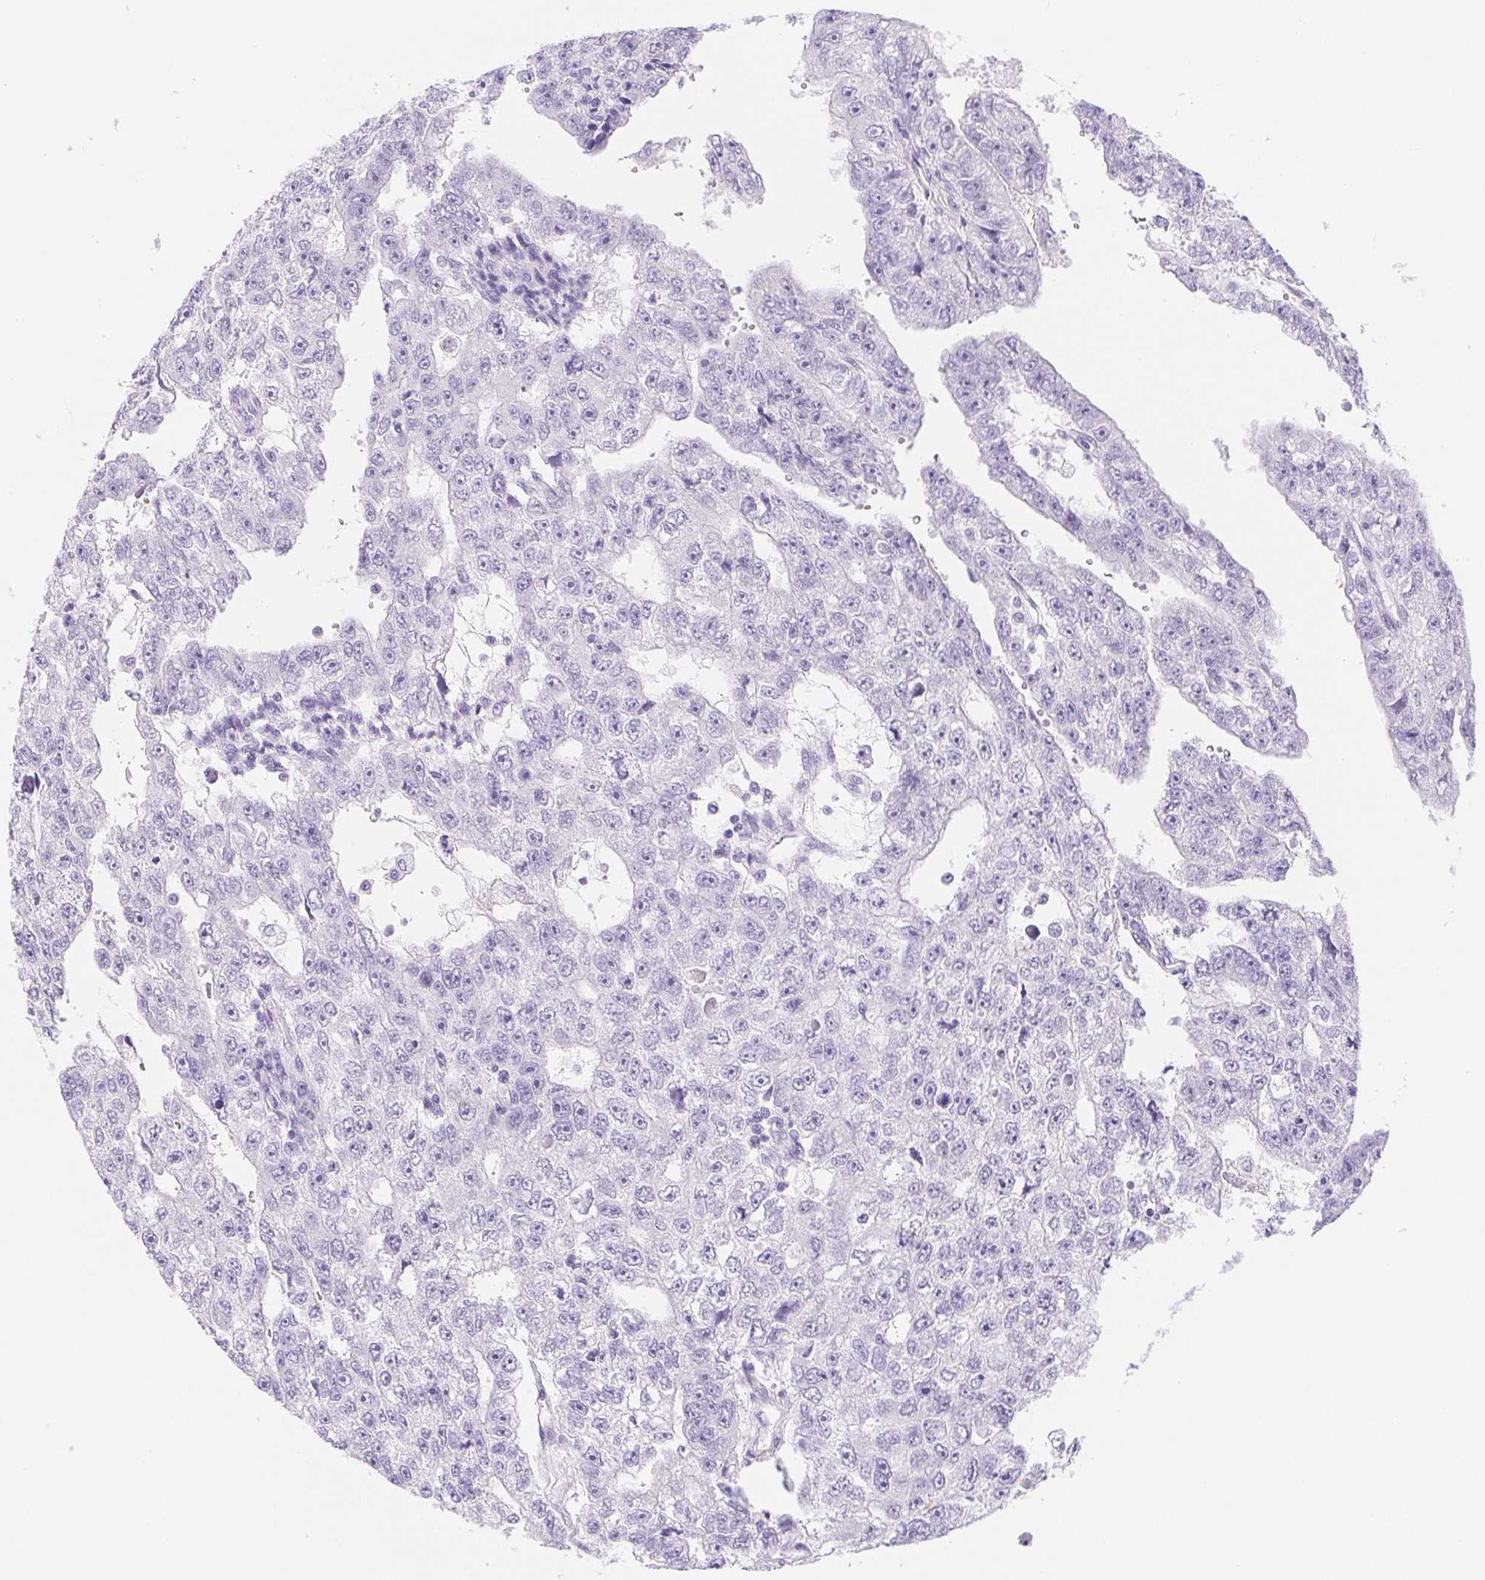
{"staining": {"intensity": "negative", "quantity": "none", "location": "none"}, "tissue": "testis cancer", "cell_type": "Tumor cells", "image_type": "cancer", "snomed": [{"axis": "morphology", "description": "Carcinoma, Embryonal, NOS"}, {"axis": "topography", "description": "Testis"}], "caption": "Histopathology image shows no significant protein positivity in tumor cells of testis cancer (embryonal carcinoma).", "gene": "DYNC2LI1", "patient": {"sex": "male", "age": 20}}